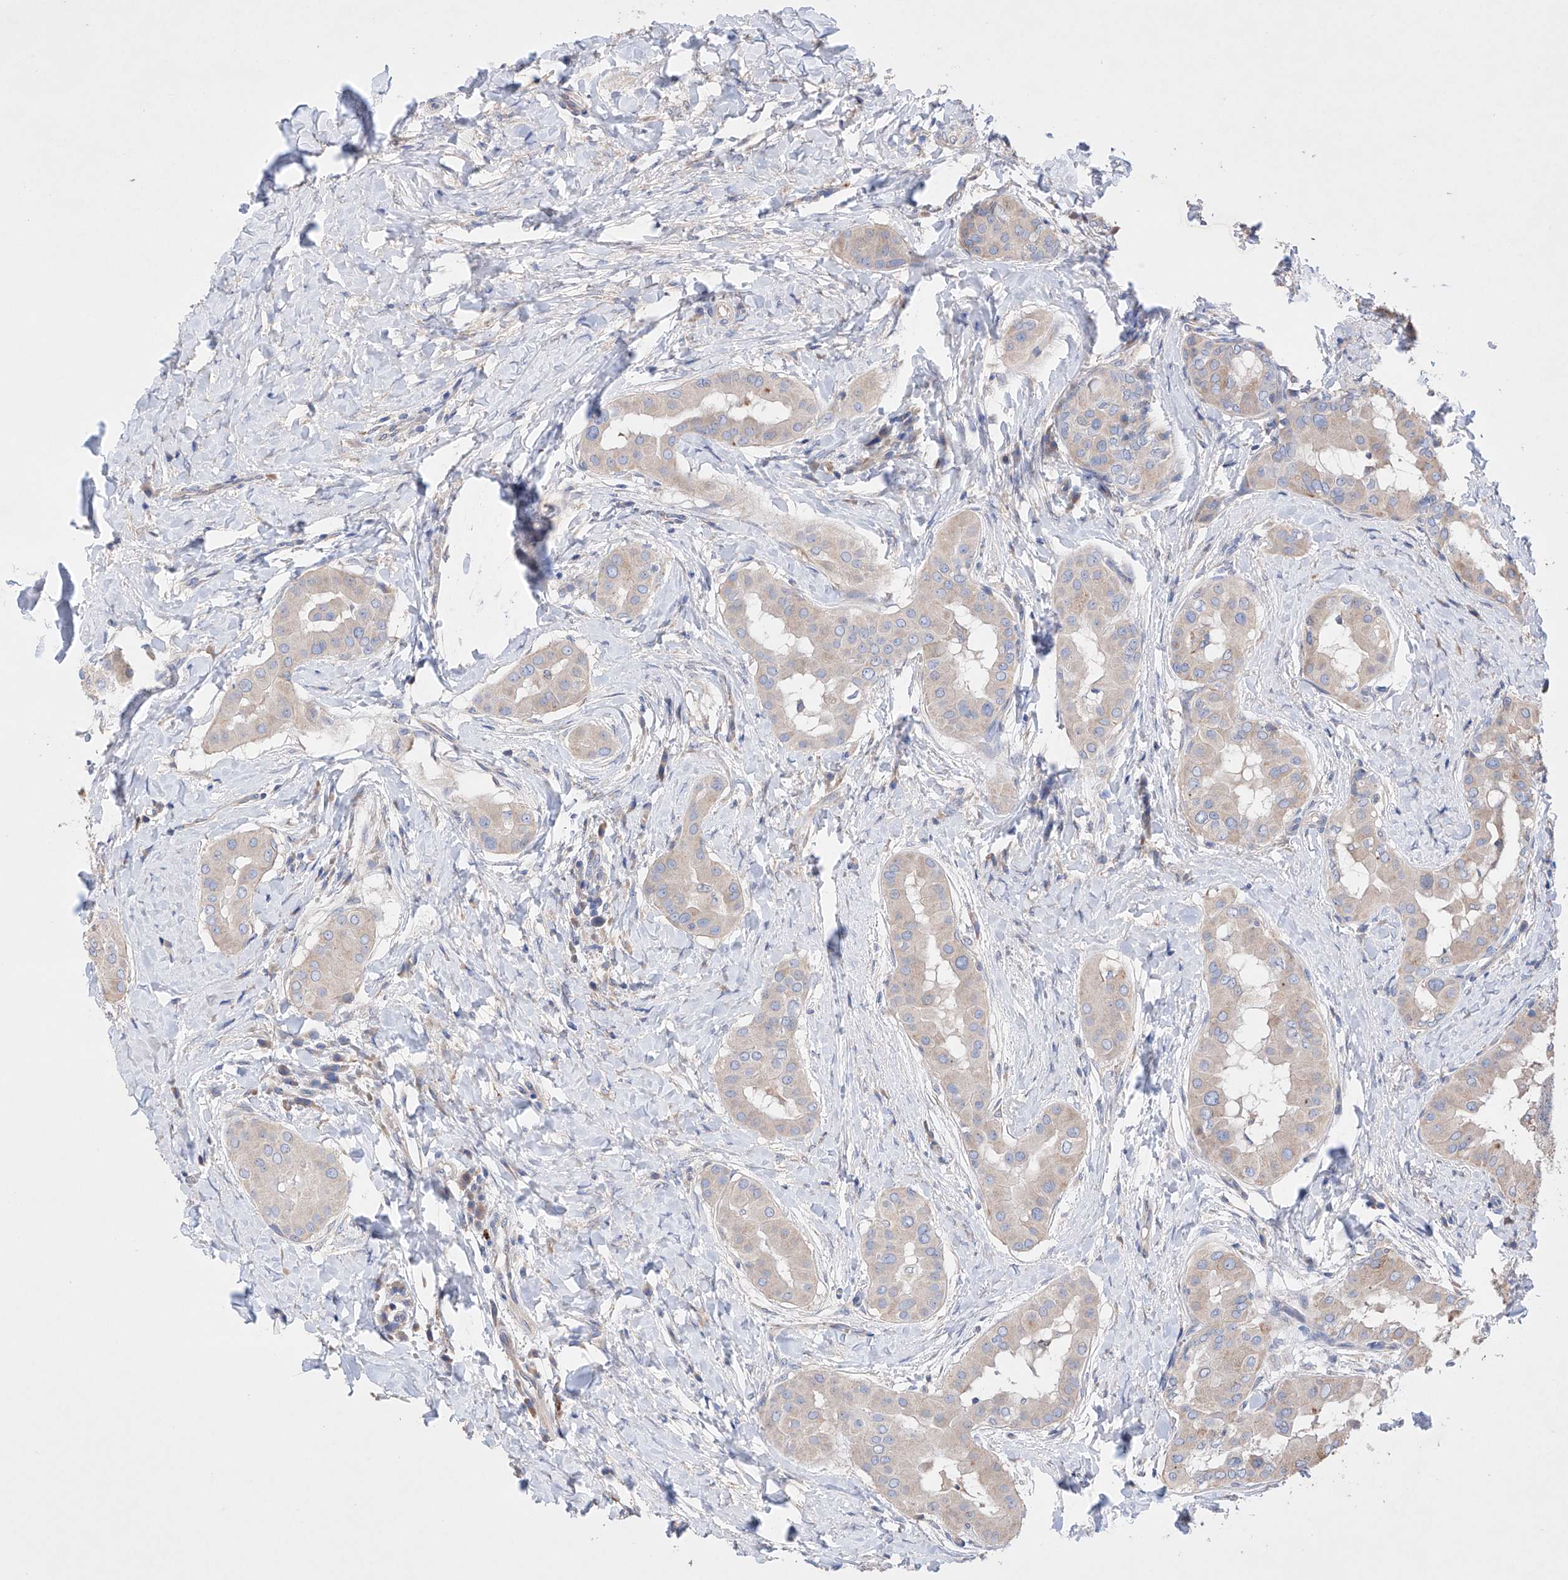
{"staining": {"intensity": "weak", "quantity": ">75%", "location": "cytoplasmic/membranous"}, "tissue": "thyroid cancer", "cell_type": "Tumor cells", "image_type": "cancer", "snomed": [{"axis": "morphology", "description": "Papillary adenocarcinoma, NOS"}, {"axis": "topography", "description": "Thyroid gland"}], "caption": "Human thyroid cancer stained with a brown dye exhibits weak cytoplasmic/membranous positive expression in about >75% of tumor cells.", "gene": "AFG1L", "patient": {"sex": "male", "age": 33}}